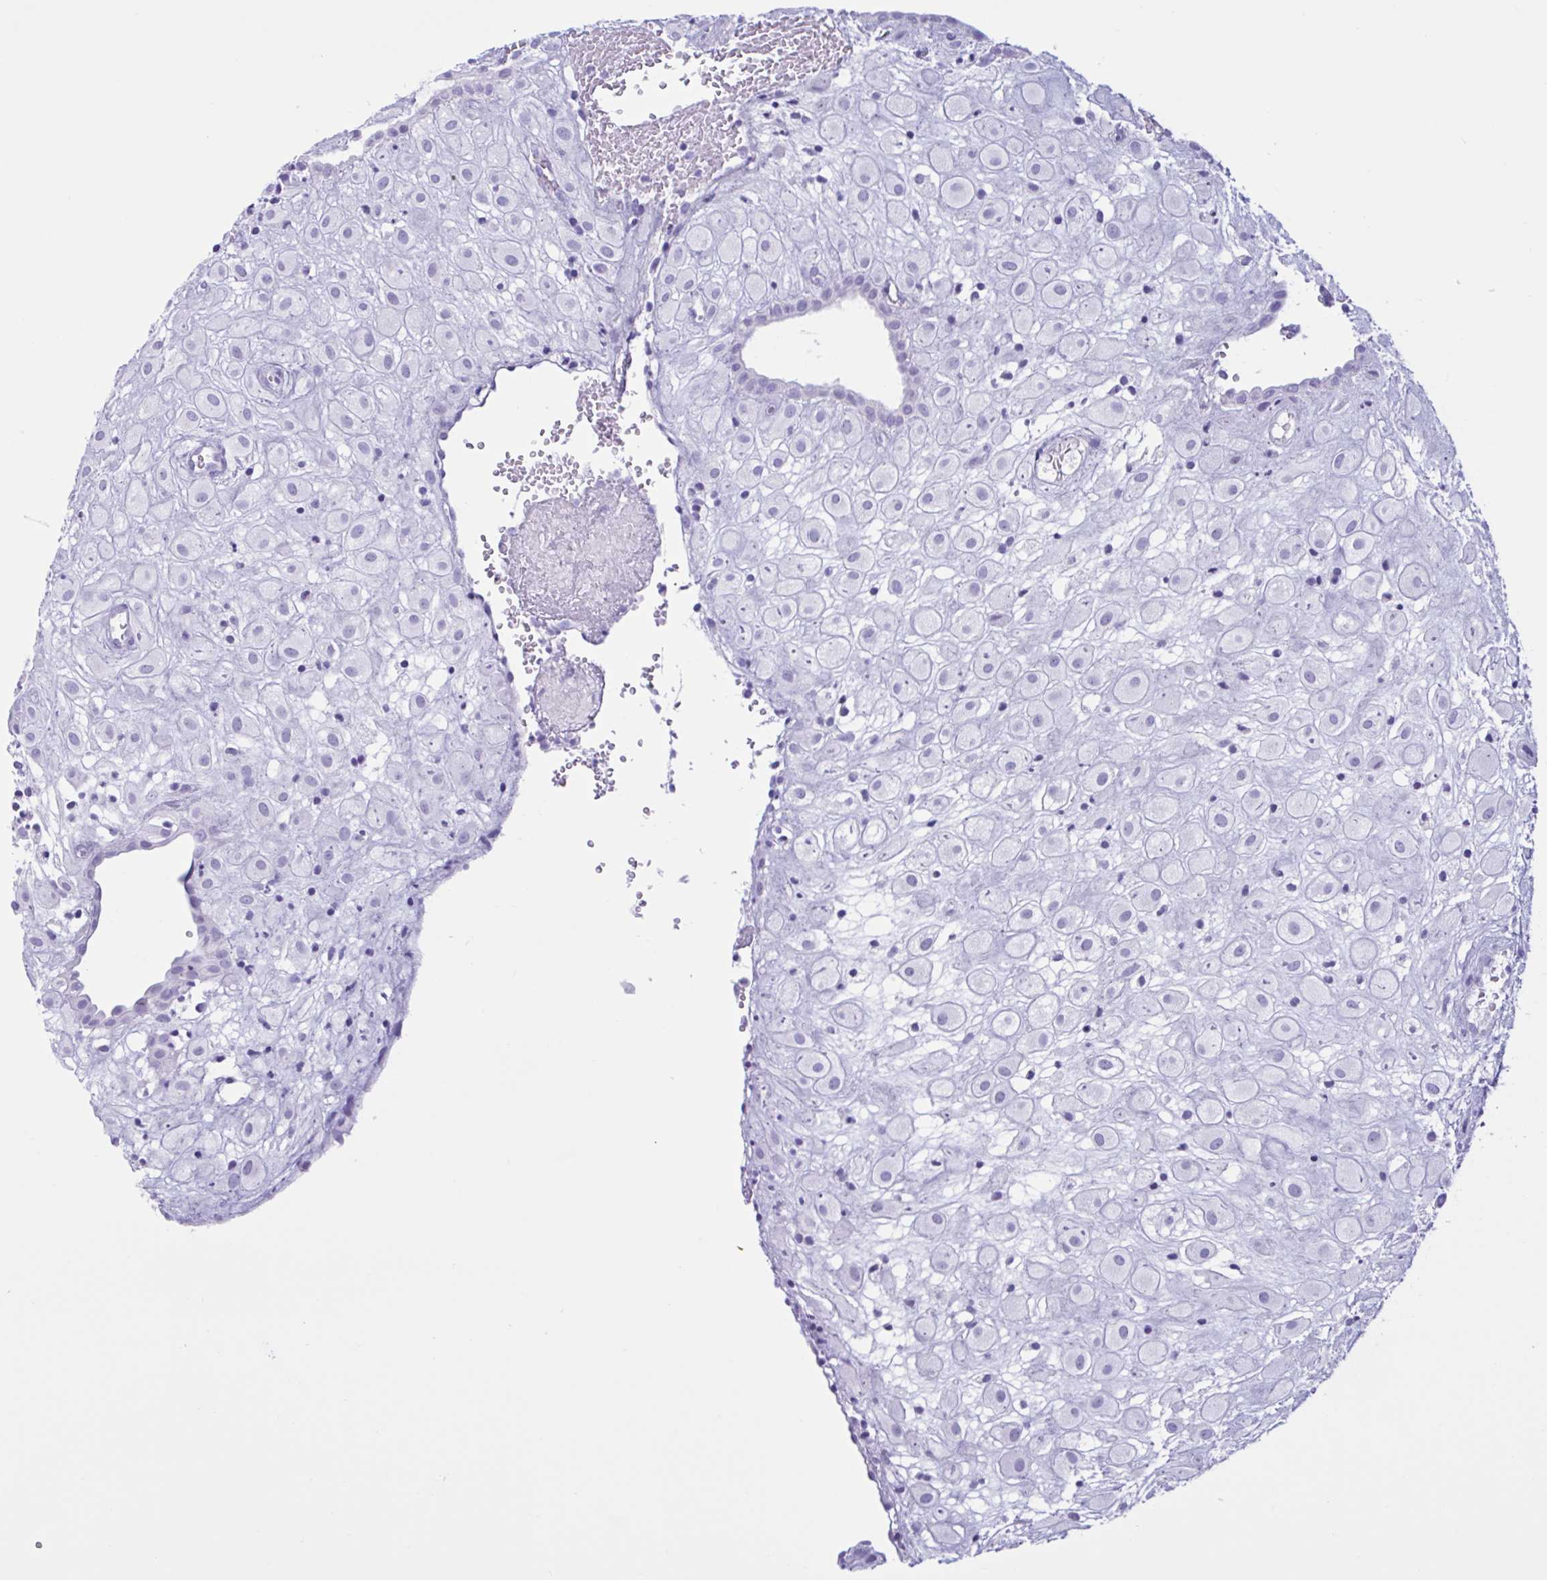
{"staining": {"intensity": "negative", "quantity": "none", "location": "none"}, "tissue": "placenta", "cell_type": "Decidual cells", "image_type": "normal", "snomed": [{"axis": "morphology", "description": "Normal tissue, NOS"}, {"axis": "topography", "description": "Placenta"}], "caption": "Image shows no significant protein staining in decidual cells of normal placenta.", "gene": "MRGPRG", "patient": {"sex": "female", "age": 24}}